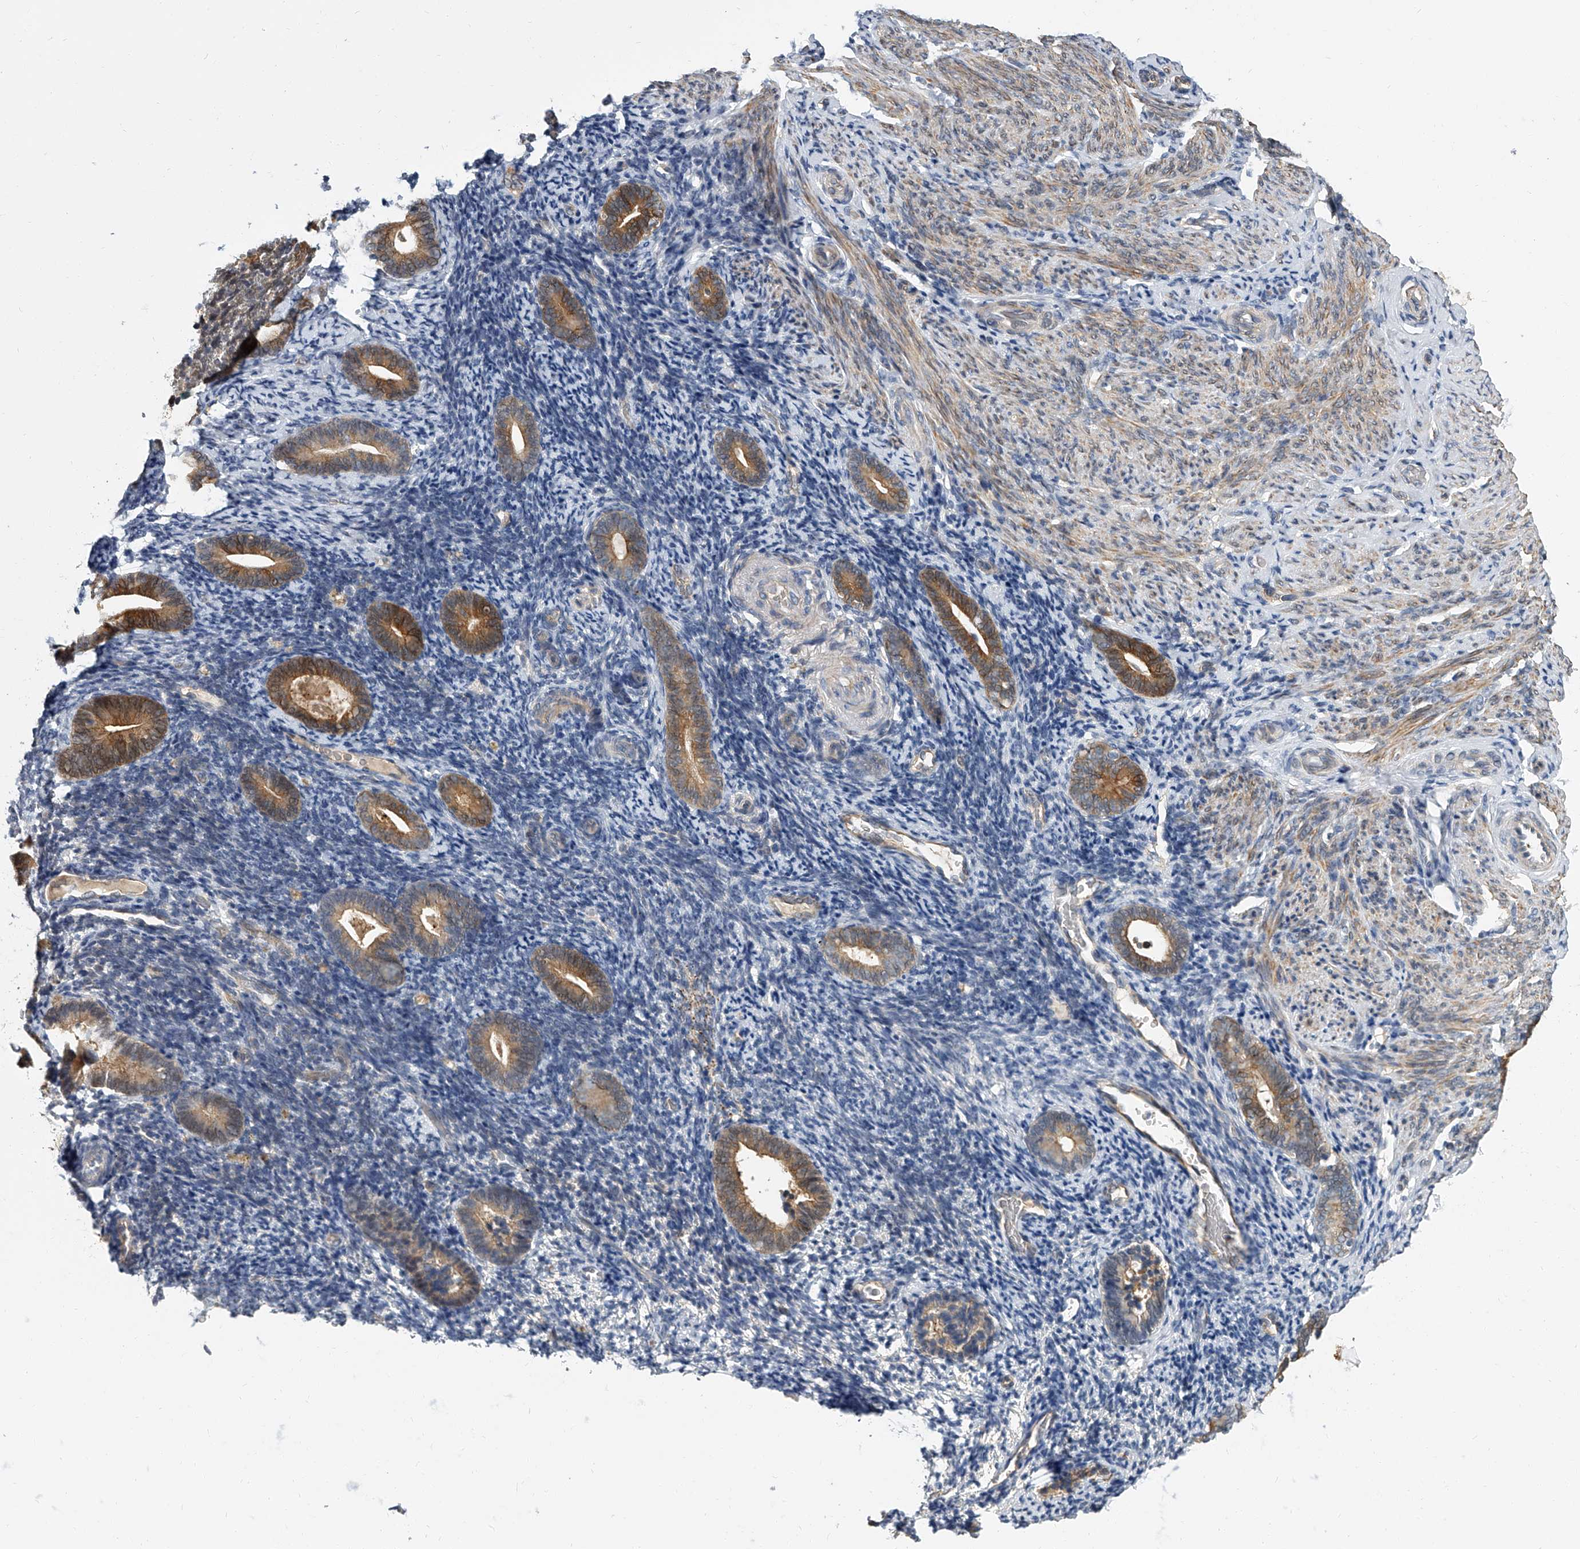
{"staining": {"intensity": "negative", "quantity": "none", "location": "none"}, "tissue": "endometrium", "cell_type": "Cells in endometrial stroma", "image_type": "normal", "snomed": [{"axis": "morphology", "description": "Normal tissue, NOS"}, {"axis": "topography", "description": "Endometrium"}], "caption": "An IHC image of benign endometrium is shown. There is no staining in cells in endometrial stroma of endometrium.", "gene": "CD200", "patient": {"sex": "female", "age": 51}}